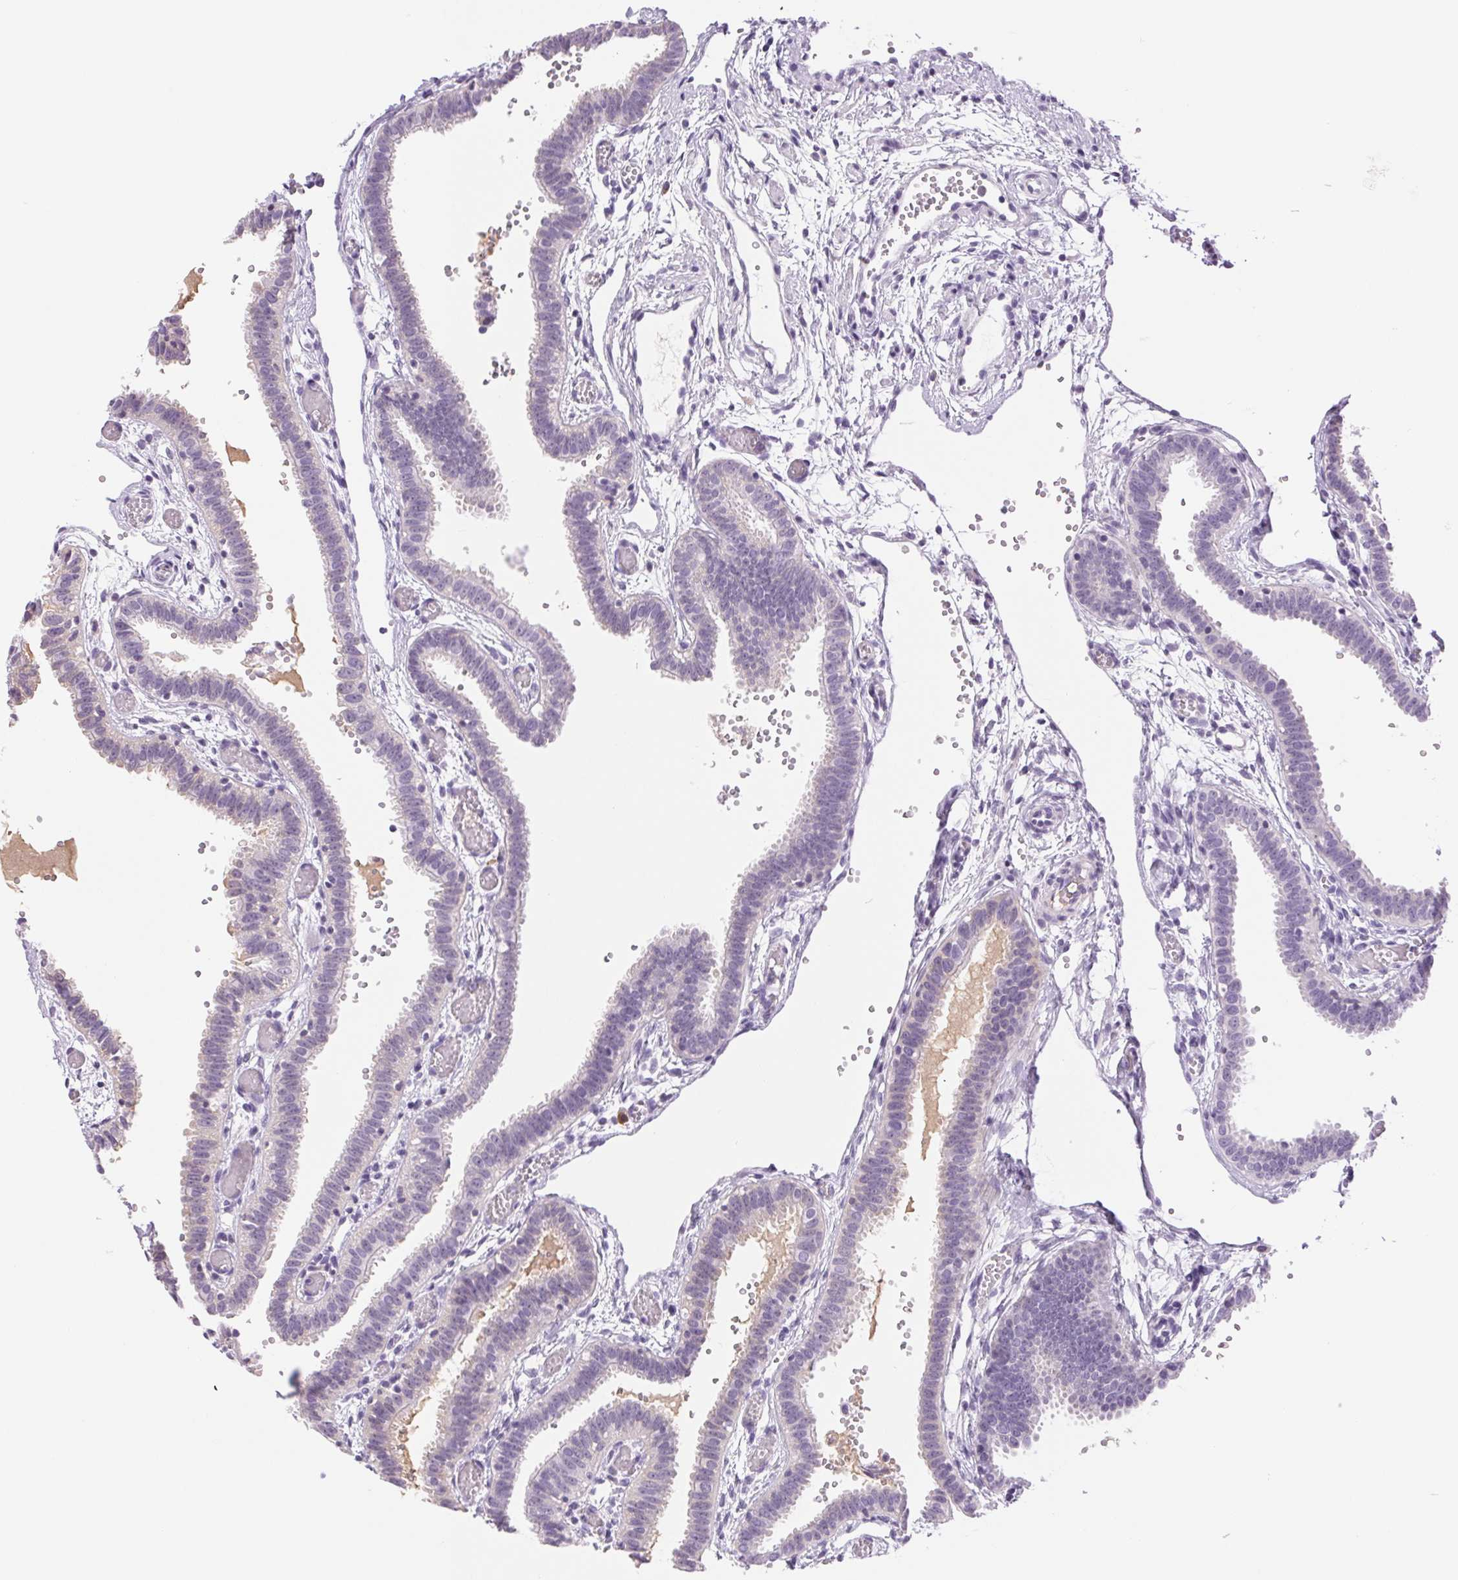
{"staining": {"intensity": "negative", "quantity": "none", "location": "none"}, "tissue": "fallopian tube", "cell_type": "Glandular cells", "image_type": "normal", "snomed": [{"axis": "morphology", "description": "Normal tissue, NOS"}, {"axis": "topography", "description": "Fallopian tube"}], "caption": "This histopathology image is of normal fallopian tube stained with immunohistochemistry to label a protein in brown with the nuclei are counter-stained blue. There is no expression in glandular cells. Brightfield microscopy of immunohistochemistry stained with DAB (3,3'-diaminobenzidine) (brown) and hematoxylin (blue), captured at high magnification.", "gene": "IFIT1B", "patient": {"sex": "female", "age": 37}}